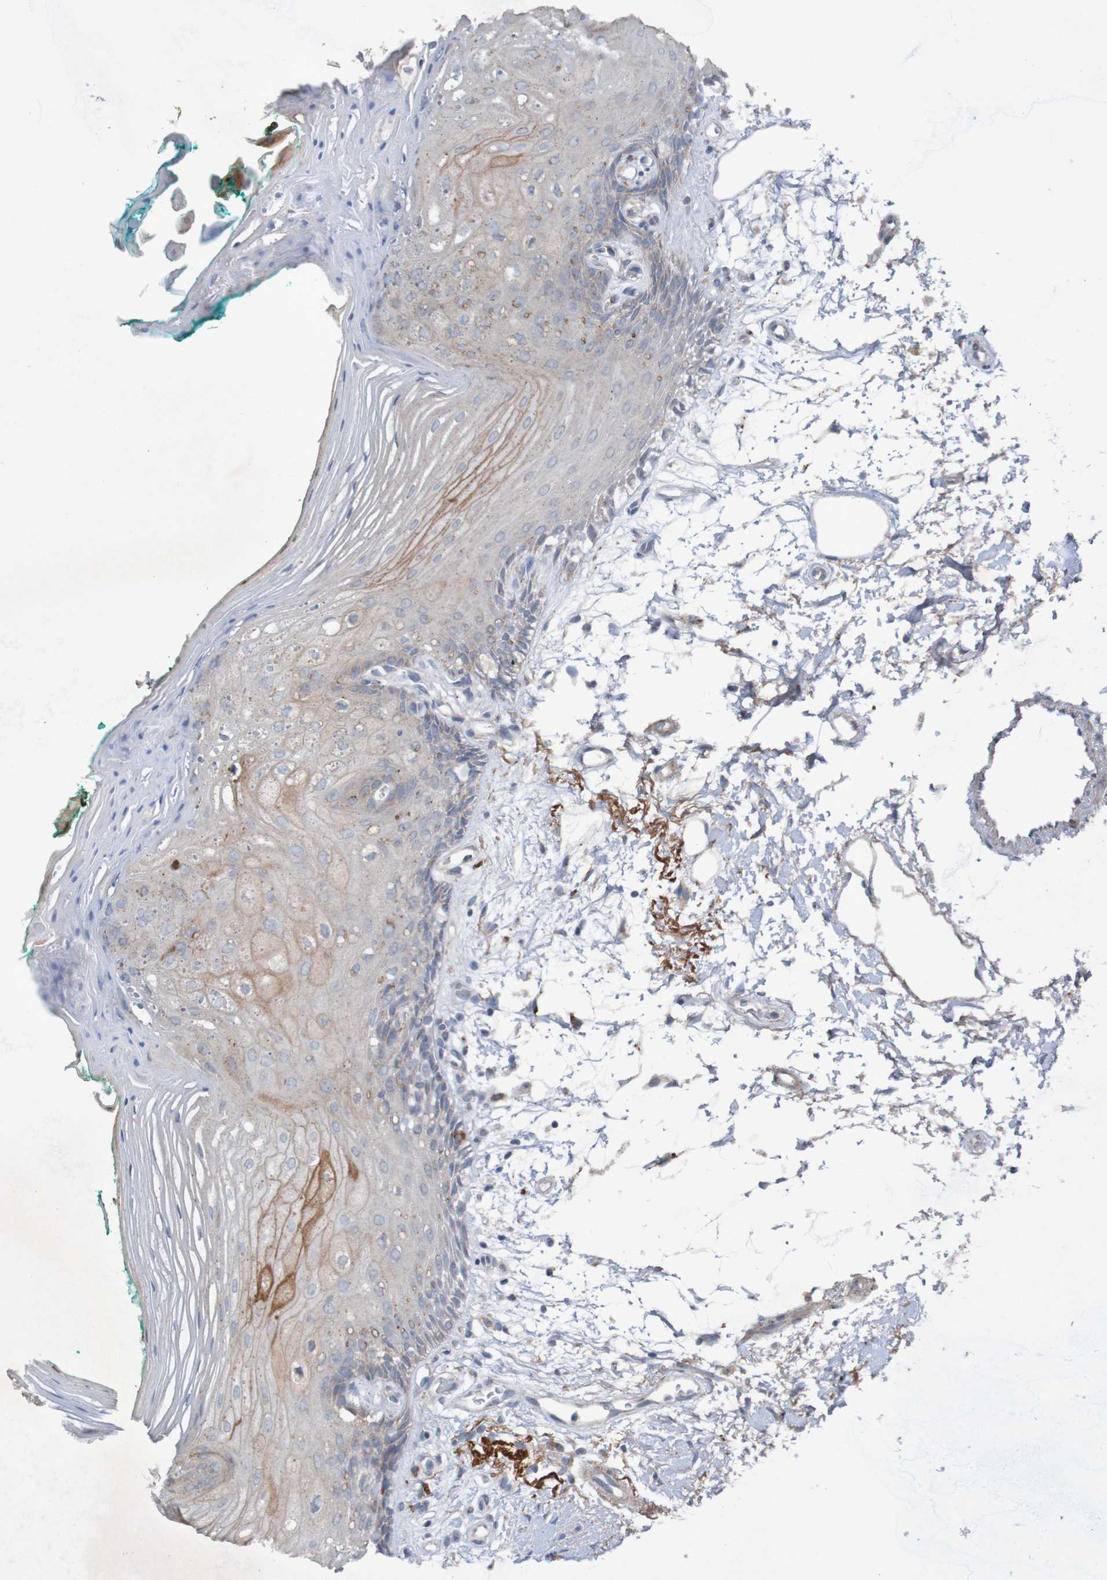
{"staining": {"intensity": "weak", "quantity": "25%-75%", "location": "cytoplasmic/membranous"}, "tissue": "oral mucosa", "cell_type": "Squamous epithelial cells", "image_type": "normal", "snomed": [{"axis": "morphology", "description": "Normal tissue, NOS"}, {"axis": "topography", "description": "Skeletal muscle"}, {"axis": "topography", "description": "Oral tissue"}, {"axis": "topography", "description": "Peripheral nerve tissue"}], "caption": "IHC micrograph of unremarkable oral mucosa: human oral mucosa stained using IHC displays low levels of weak protein expression localized specifically in the cytoplasmic/membranous of squamous epithelial cells, appearing as a cytoplasmic/membranous brown color.", "gene": "ANGPT4", "patient": {"sex": "female", "age": 84}}